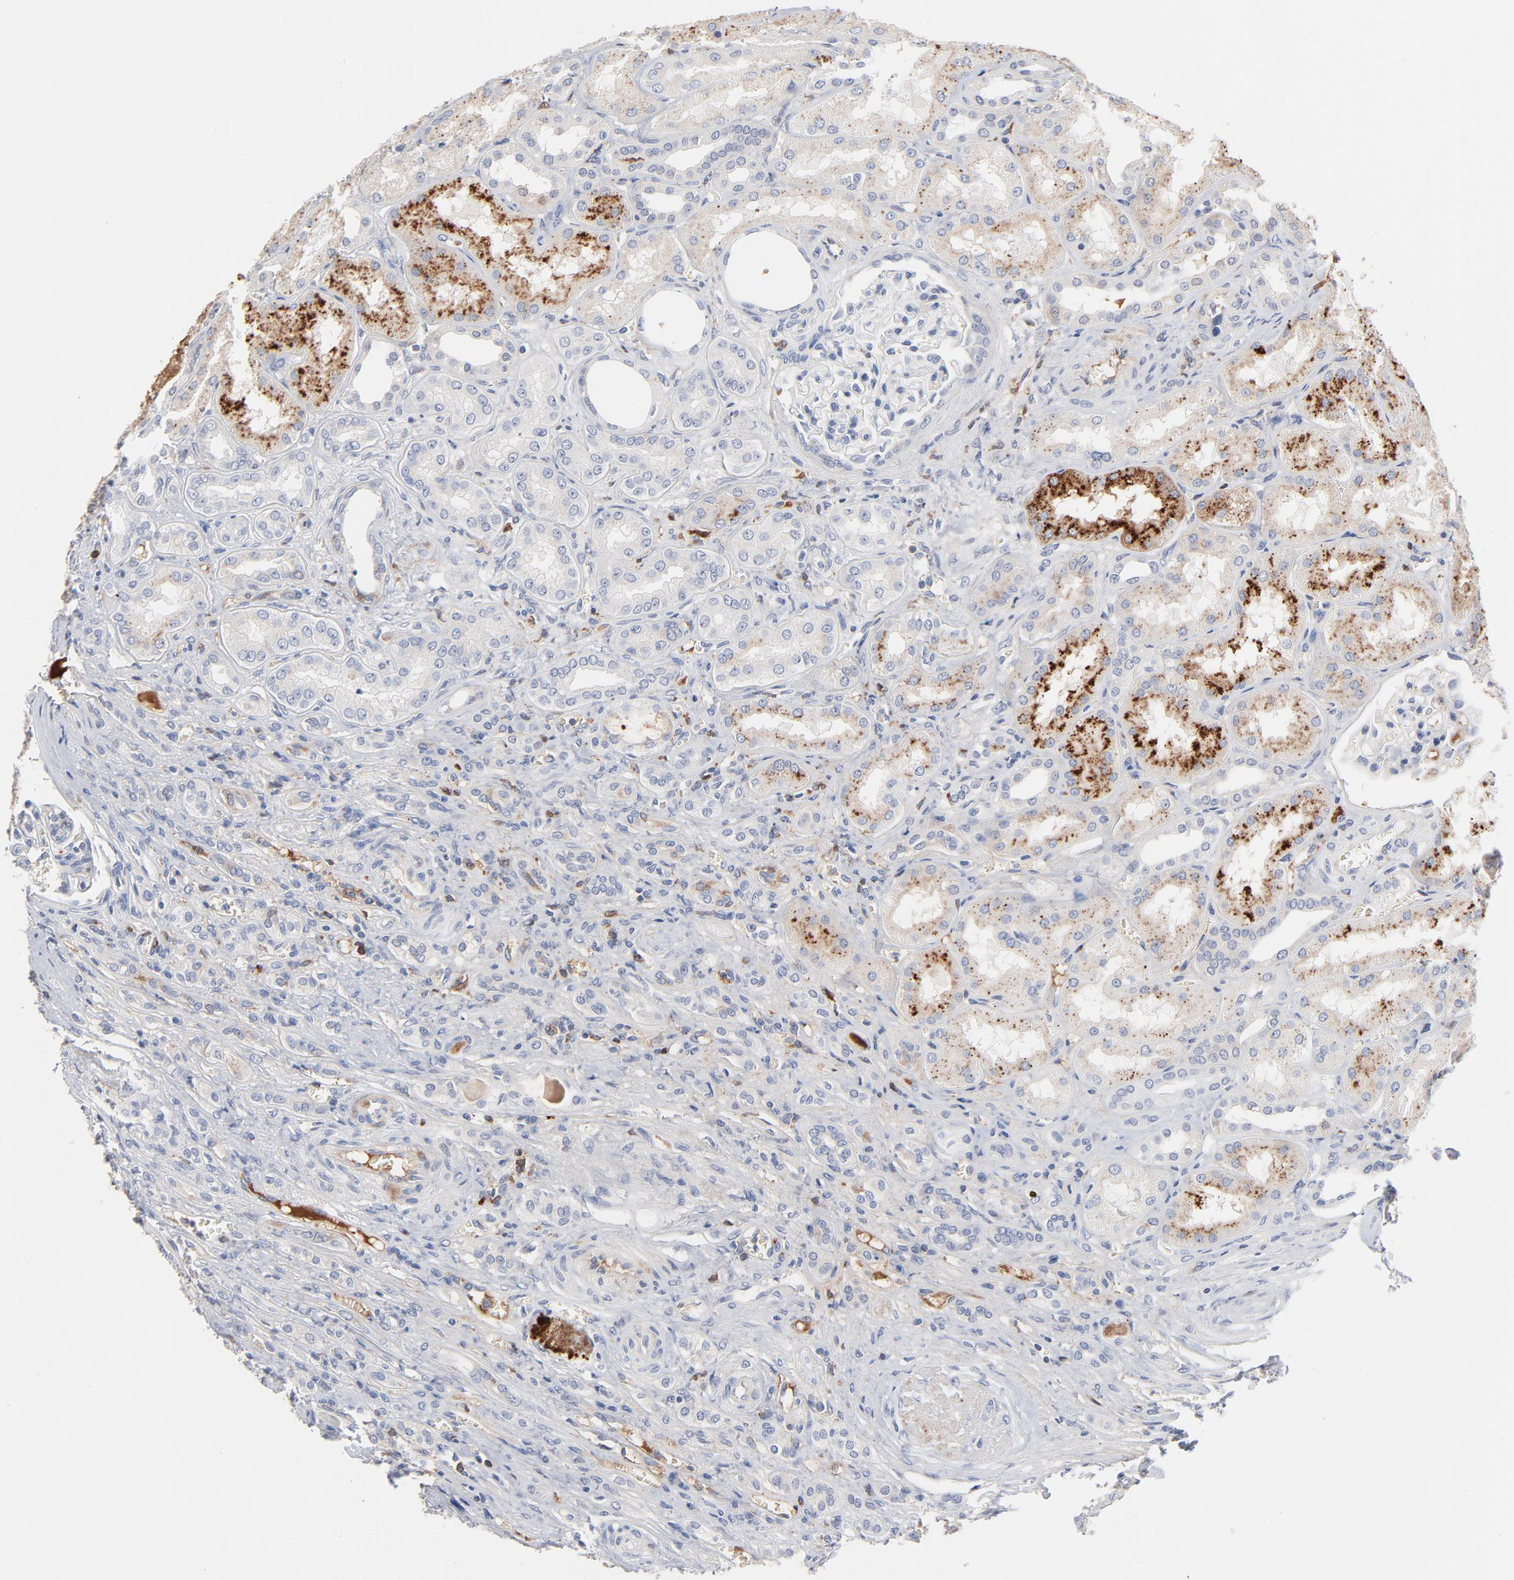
{"staining": {"intensity": "negative", "quantity": "none", "location": "none"}, "tissue": "renal cancer", "cell_type": "Tumor cells", "image_type": "cancer", "snomed": [{"axis": "morphology", "description": "Adenocarcinoma, NOS"}, {"axis": "topography", "description": "Kidney"}], "caption": "Immunohistochemistry histopathology image of renal adenocarcinoma stained for a protein (brown), which exhibits no positivity in tumor cells.", "gene": "SERPINA4", "patient": {"sex": "male", "age": 46}}